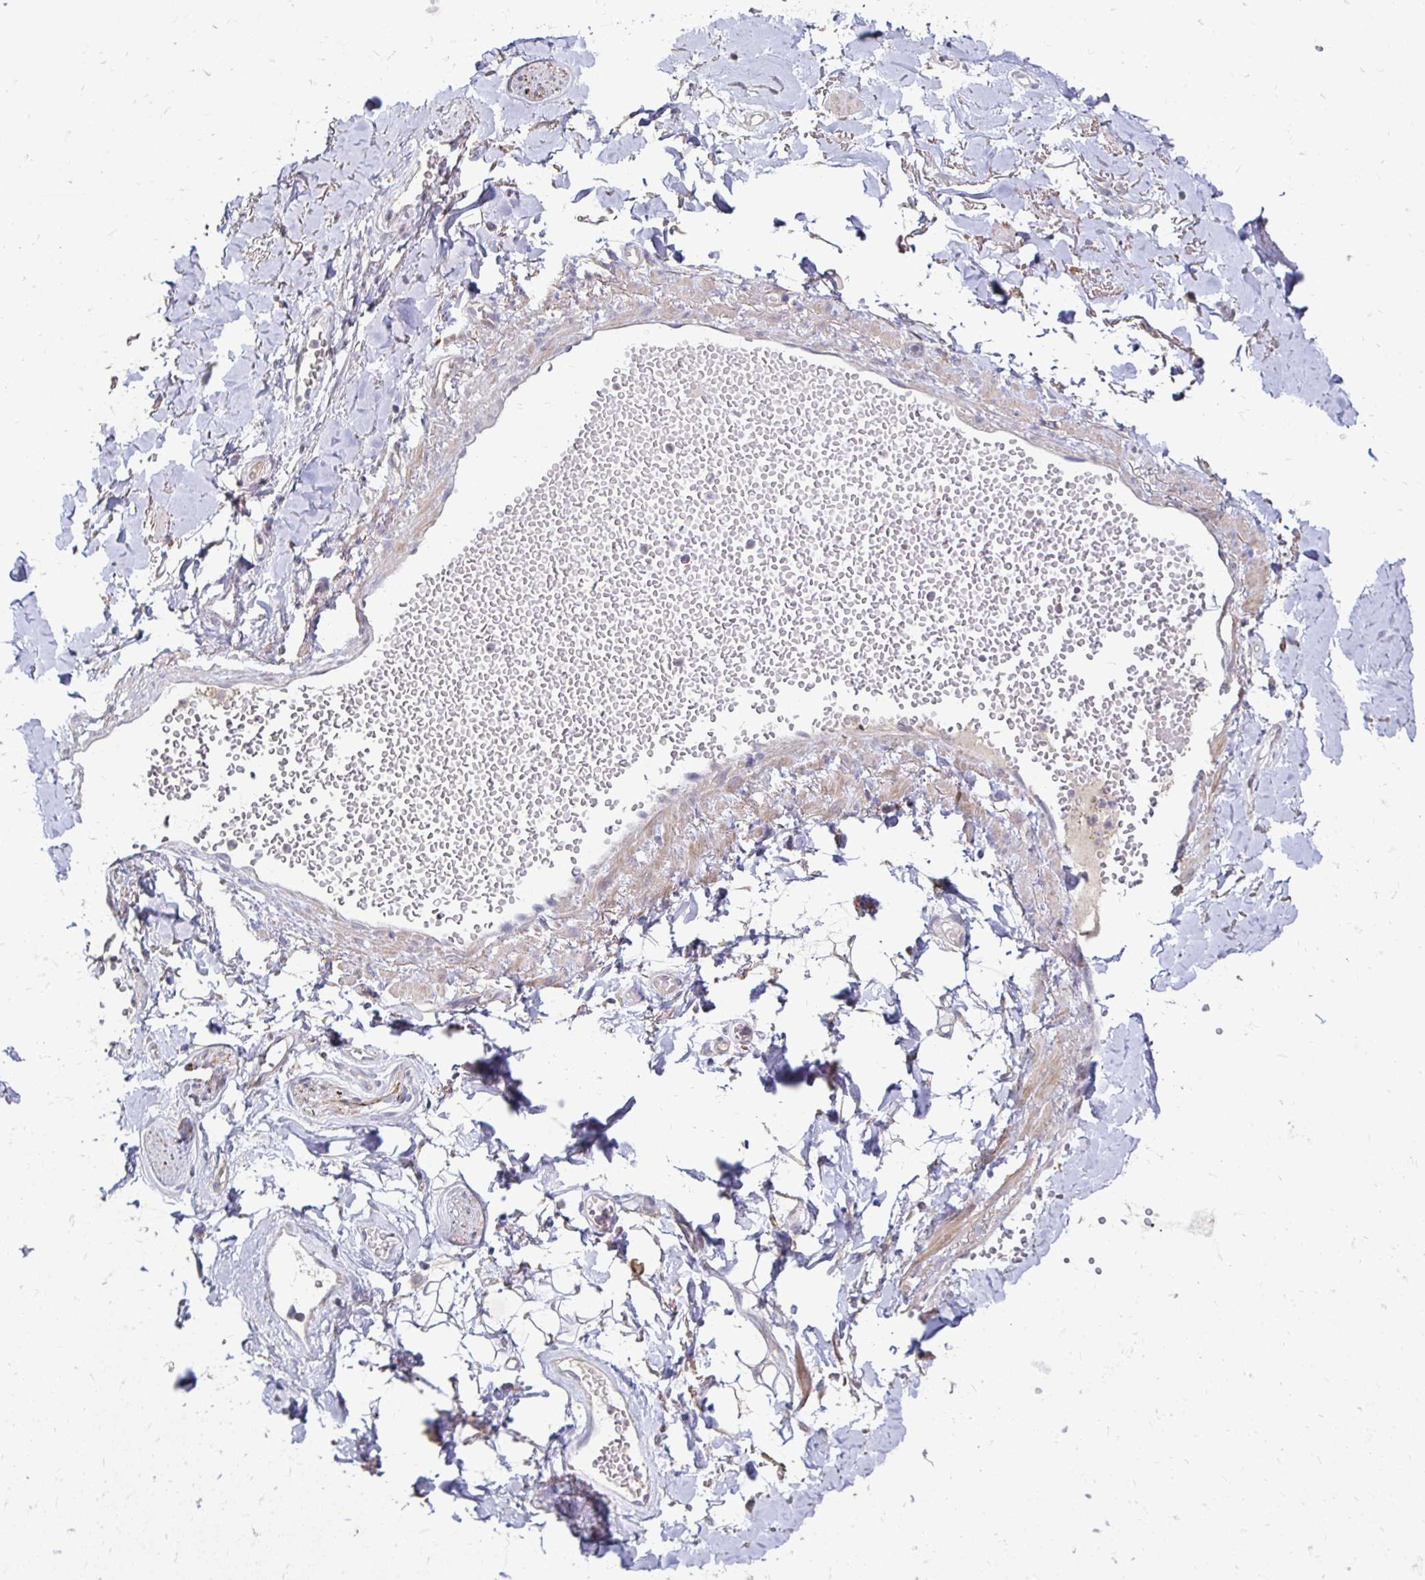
{"staining": {"intensity": "weak", "quantity": "25%-75%", "location": "cytoplasmic/membranous"}, "tissue": "adipose tissue", "cell_type": "Adipocytes", "image_type": "normal", "snomed": [{"axis": "morphology", "description": "Normal tissue, NOS"}, {"axis": "topography", "description": "Anal"}, {"axis": "topography", "description": "Peripheral nerve tissue"}], "caption": "Immunohistochemical staining of benign adipose tissue exhibits 25%-75% levels of weak cytoplasmic/membranous protein staining in about 25%-75% of adipocytes.", "gene": "ZNF727", "patient": {"sex": "male", "age": 78}}